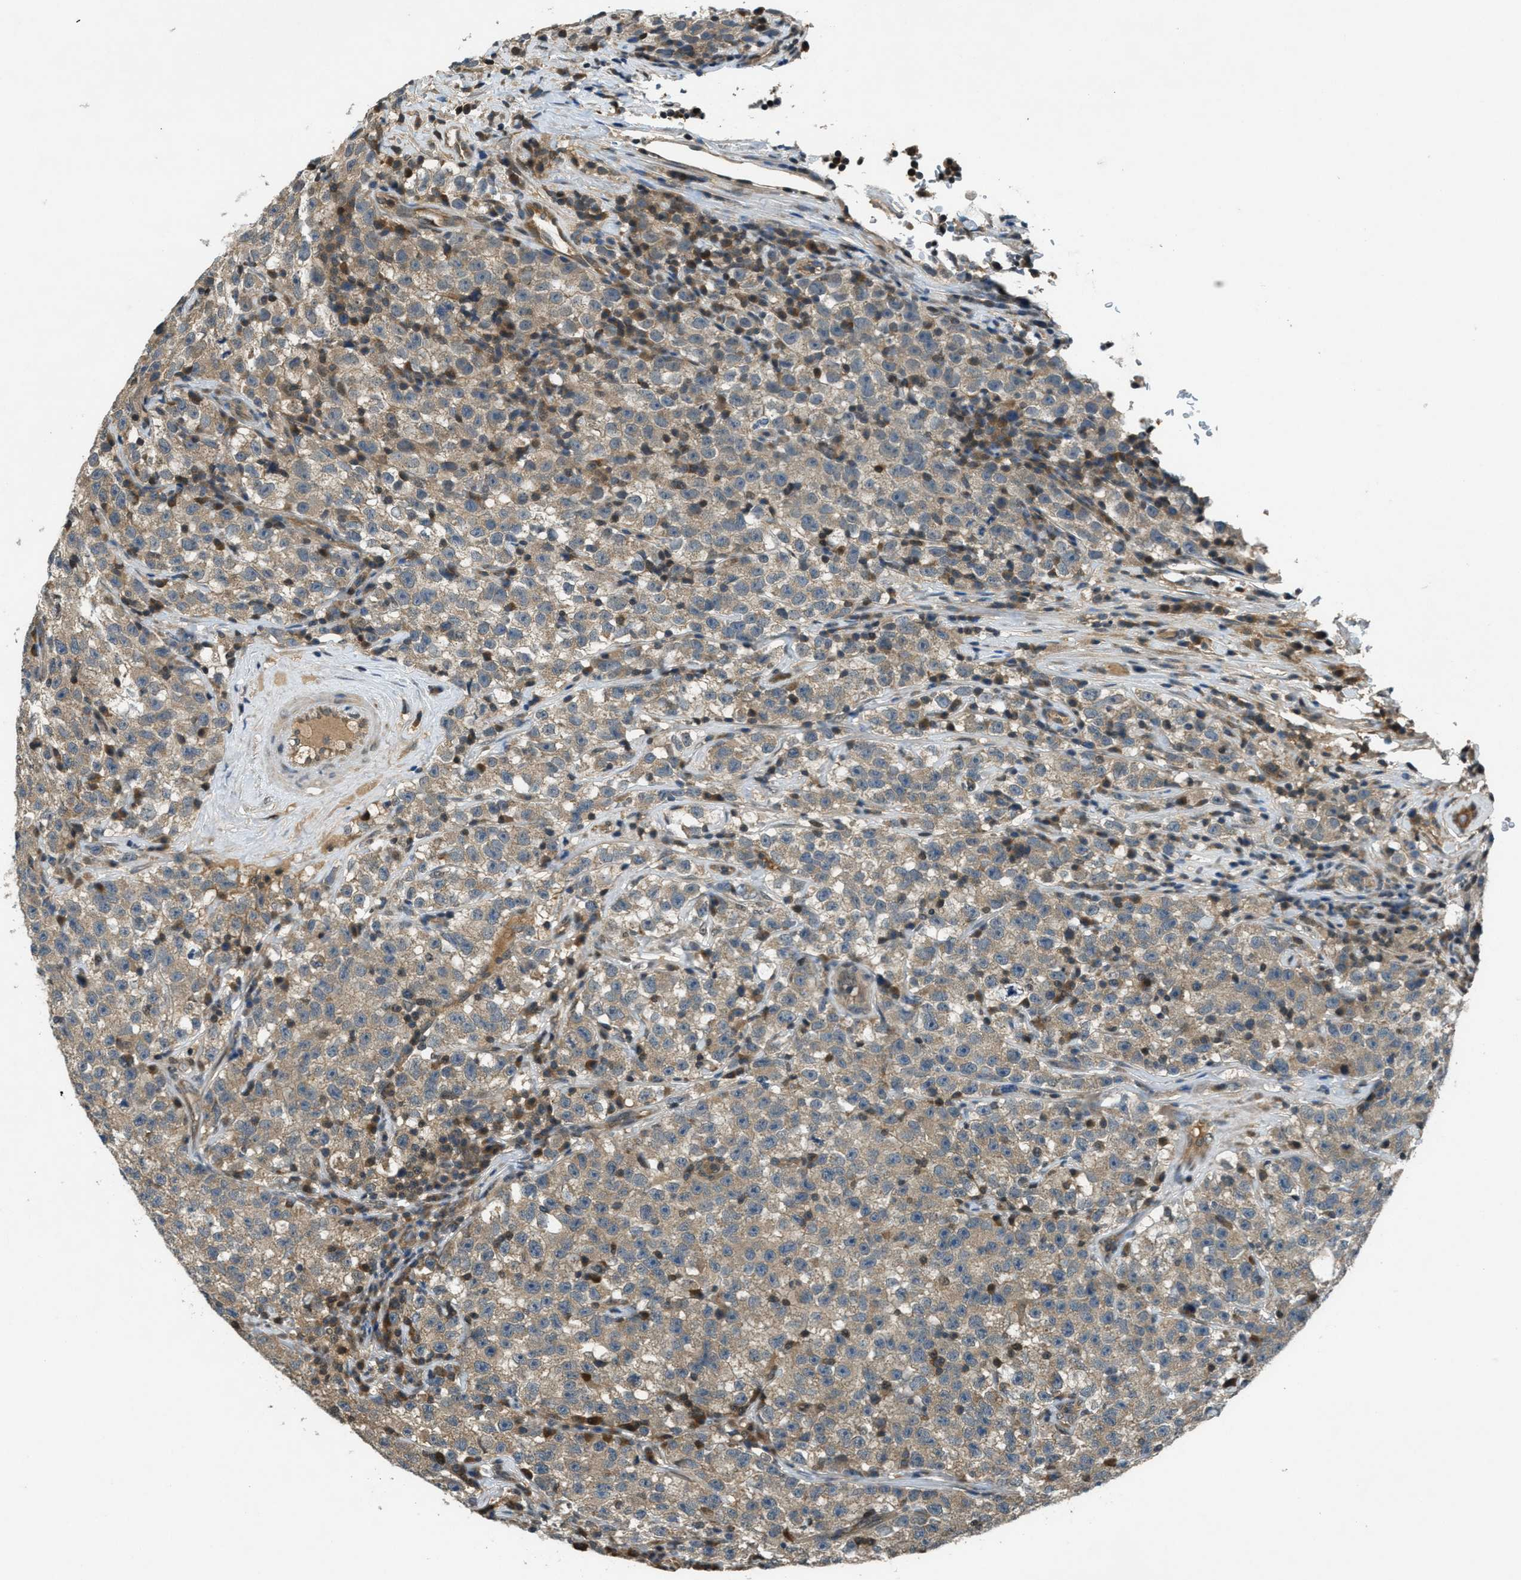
{"staining": {"intensity": "weak", "quantity": ">75%", "location": "cytoplasmic/membranous"}, "tissue": "testis cancer", "cell_type": "Tumor cells", "image_type": "cancer", "snomed": [{"axis": "morphology", "description": "Seminoma, NOS"}, {"axis": "topography", "description": "Testis"}], "caption": "IHC staining of testis seminoma, which displays low levels of weak cytoplasmic/membranous positivity in approximately >75% of tumor cells indicating weak cytoplasmic/membranous protein staining. The staining was performed using DAB (3,3'-diaminobenzidine) (brown) for protein detection and nuclei were counterstained in hematoxylin (blue).", "gene": "DUSP6", "patient": {"sex": "male", "age": 22}}